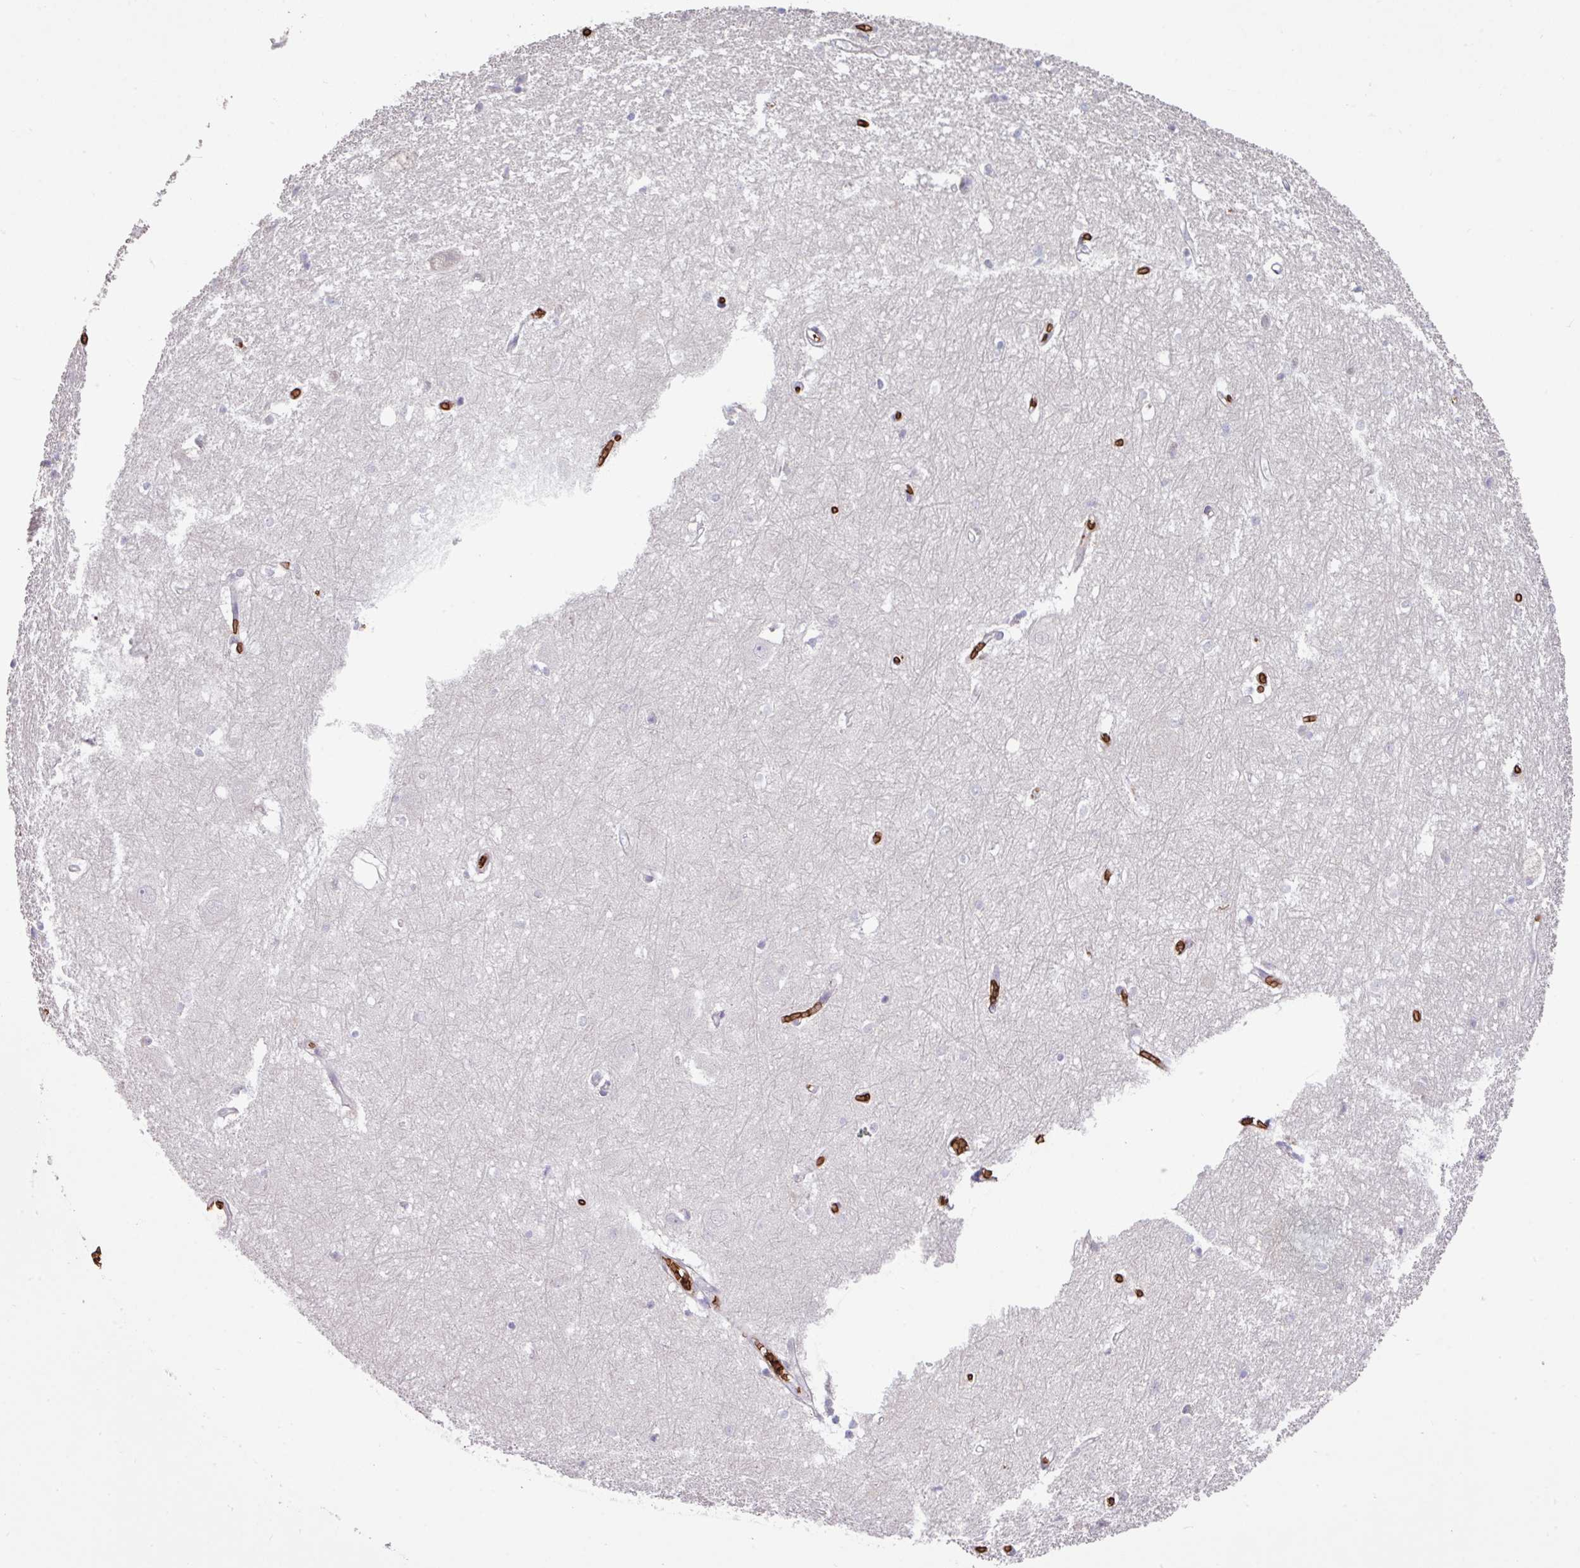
{"staining": {"intensity": "negative", "quantity": "none", "location": "none"}, "tissue": "hippocampus", "cell_type": "Glial cells", "image_type": "normal", "snomed": [{"axis": "morphology", "description": "Normal tissue, NOS"}, {"axis": "topography", "description": "Hippocampus"}], "caption": "Immunohistochemistry (IHC) of normal human hippocampus displays no positivity in glial cells.", "gene": "RAD21L1", "patient": {"sex": "female", "age": 64}}